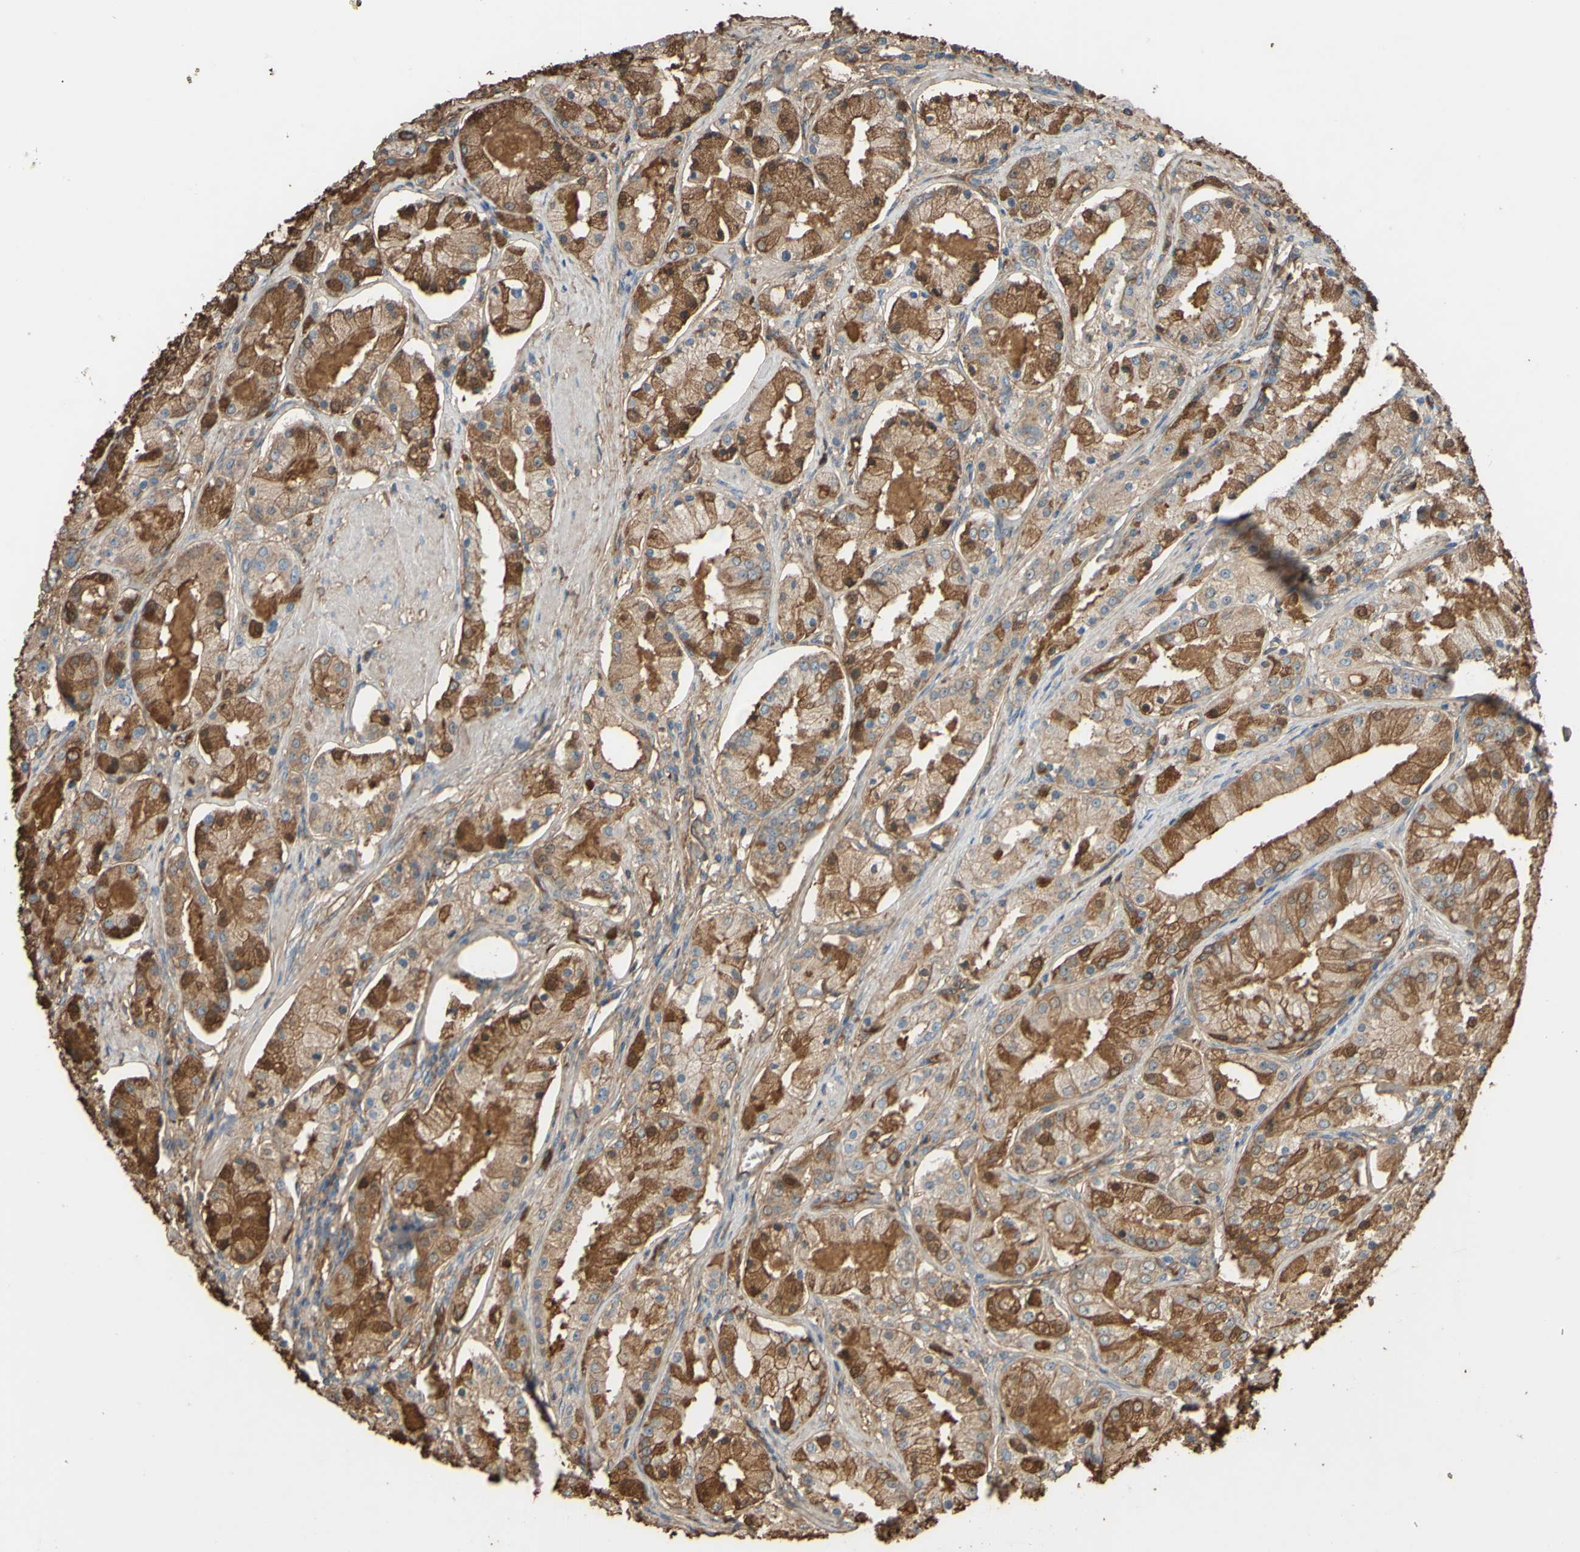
{"staining": {"intensity": "moderate", "quantity": "25%-75%", "location": "cytoplasmic/membranous"}, "tissue": "prostate cancer", "cell_type": "Tumor cells", "image_type": "cancer", "snomed": [{"axis": "morphology", "description": "Adenocarcinoma, High grade"}, {"axis": "topography", "description": "Prostate"}], "caption": "A brown stain shows moderate cytoplasmic/membranous staining of a protein in human prostate cancer (adenocarcinoma (high-grade)) tumor cells.", "gene": "PTGDS", "patient": {"sex": "male", "age": 66}}